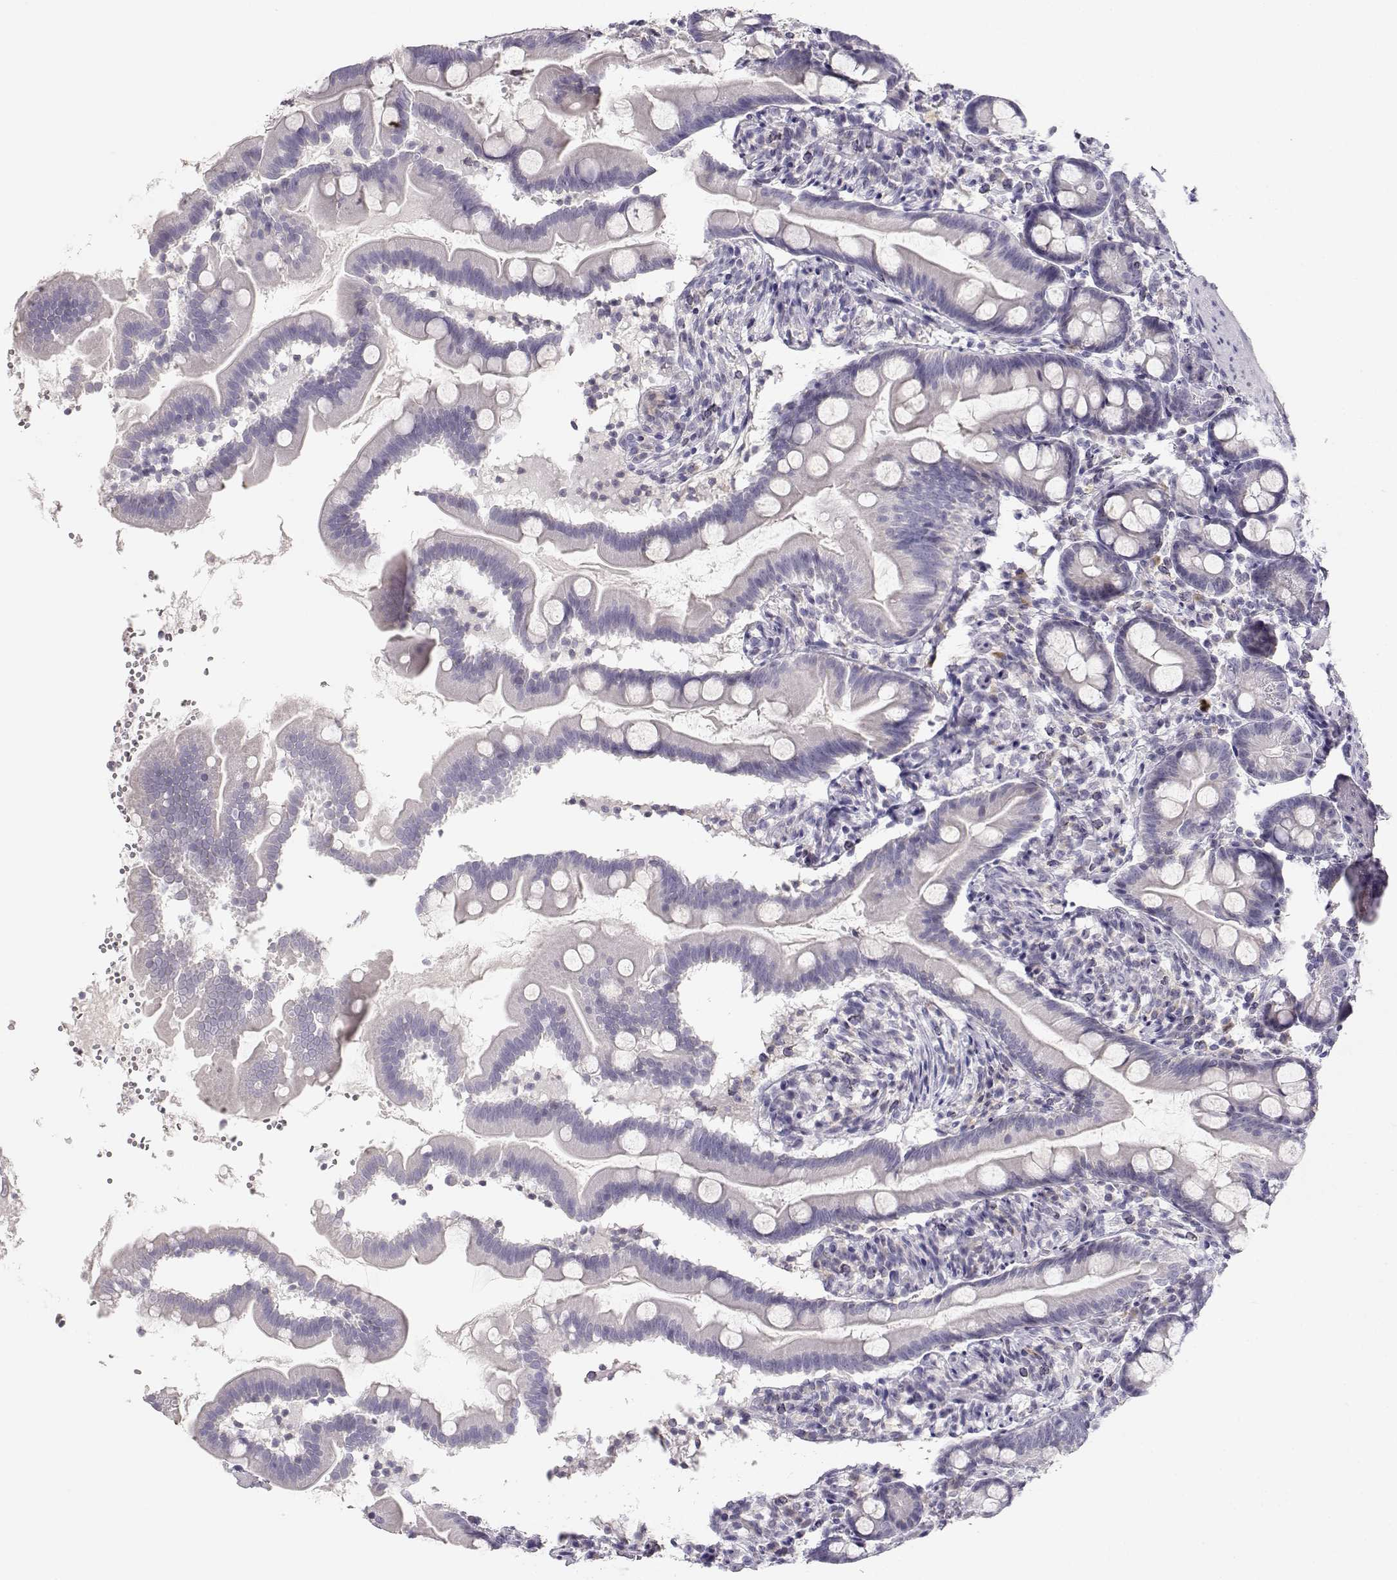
{"staining": {"intensity": "negative", "quantity": "none", "location": "none"}, "tissue": "small intestine", "cell_type": "Glandular cells", "image_type": "normal", "snomed": [{"axis": "morphology", "description": "Normal tissue, NOS"}, {"axis": "topography", "description": "Small intestine"}], "caption": "Image shows no protein expression in glandular cells of unremarkable small intestine. The staining is performed using DAB (3,3'-diaminobenzidine) brown chromogen with nuclei counter-stained in using hematoxylin.", "gene": "FAM166A", "patient": {"sex": "female", "age": 44}}